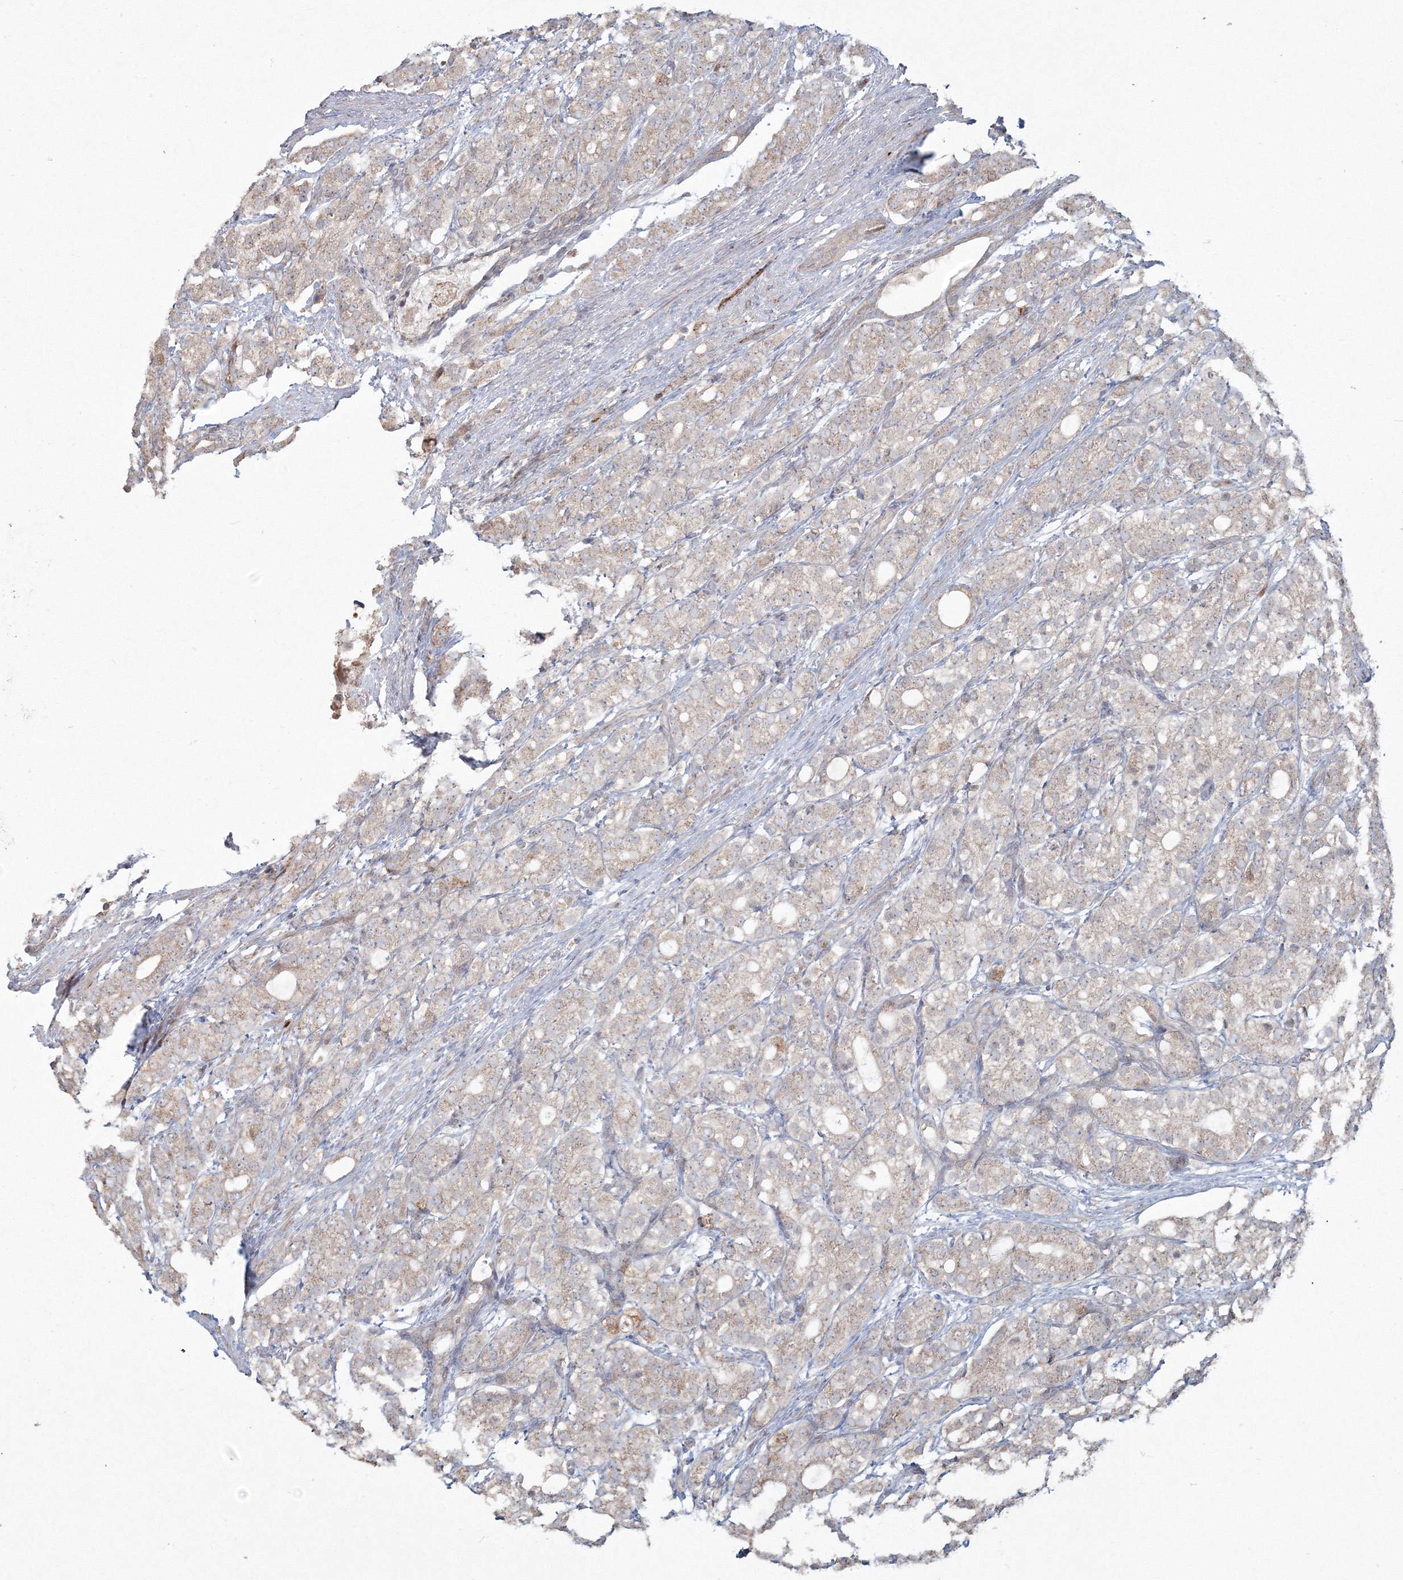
{"staining": {"intensity": "weak", "quantity": "25%-75%", "location": "cytoplasmic/membranous"}, "tissue": "prostate cancer", "cell_type": "Tumor cells", "image_type": "cancer", "snomed": [{"axis": "morphology", "description": "Adenocarcinoma, High grade"}, {"axis": "topography", "description": "Prostate"}], "caption": "A photomicrograph of prostate high-grade adenocarcinoma stained for a protein displays weak cytoplasmic/membranous brown staining in tumor cells.", "gene": "ANAPC16", "patient": {"sex": "male", "age": 57}}